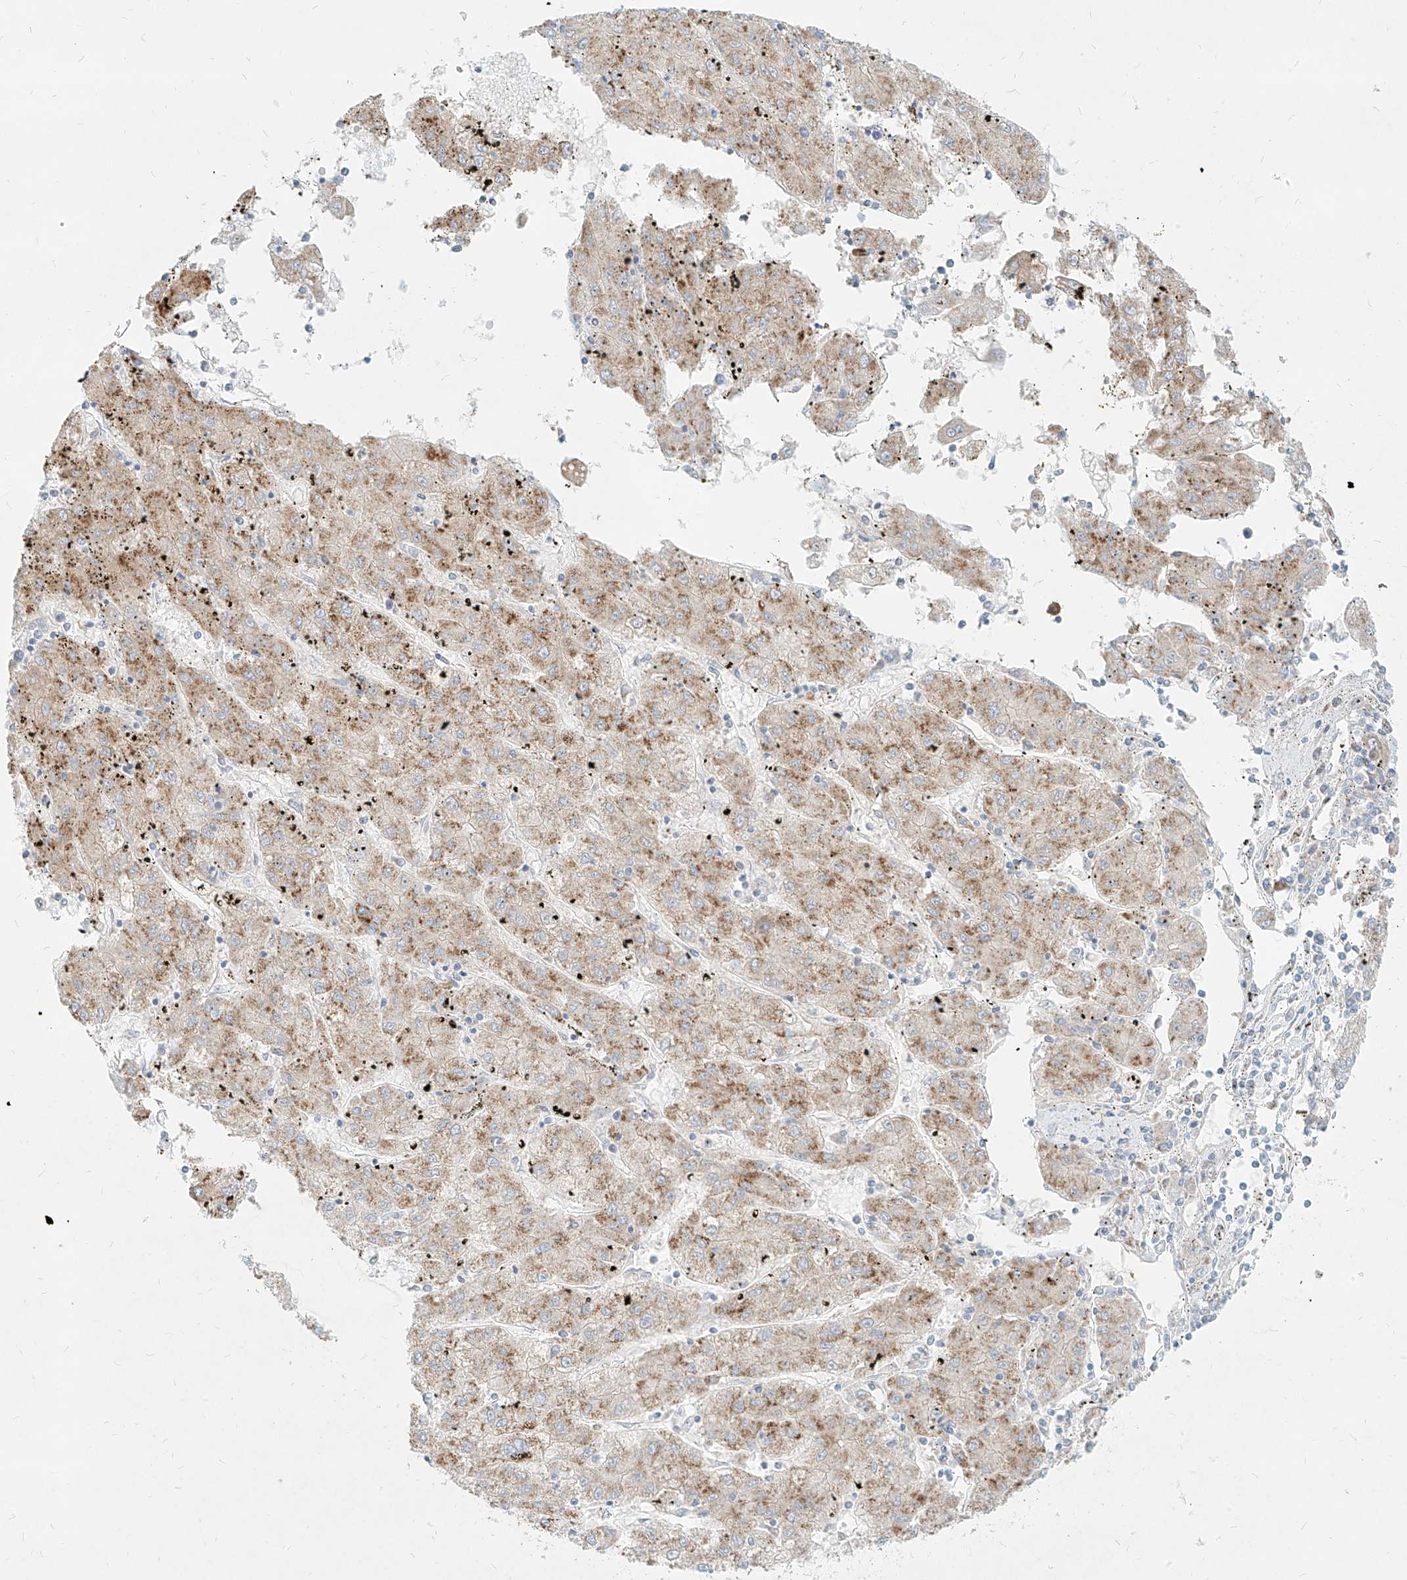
{"staining": {"intensity": "moderate", "quantity": ">75%", "location": "cytoplasmic/membranous"}, "tissue": "liver cancer", "cell_type": "Tumor cells", "image_type": "cancer", "snomed": [{"axis": "morphology", "description": "Carcinoma, Hepatocellular, NOS"}, {"axis": "topography", "description": "Liver"}], "caption": "The micrograph displays immunohistochemical staining of liver cancer. There is moderate cytoplasmic/membranous expression is appreciated in approximately >75% of tumor cells.", "gene": "MTX2", "patient": {"sex": "male", "age": 72}}